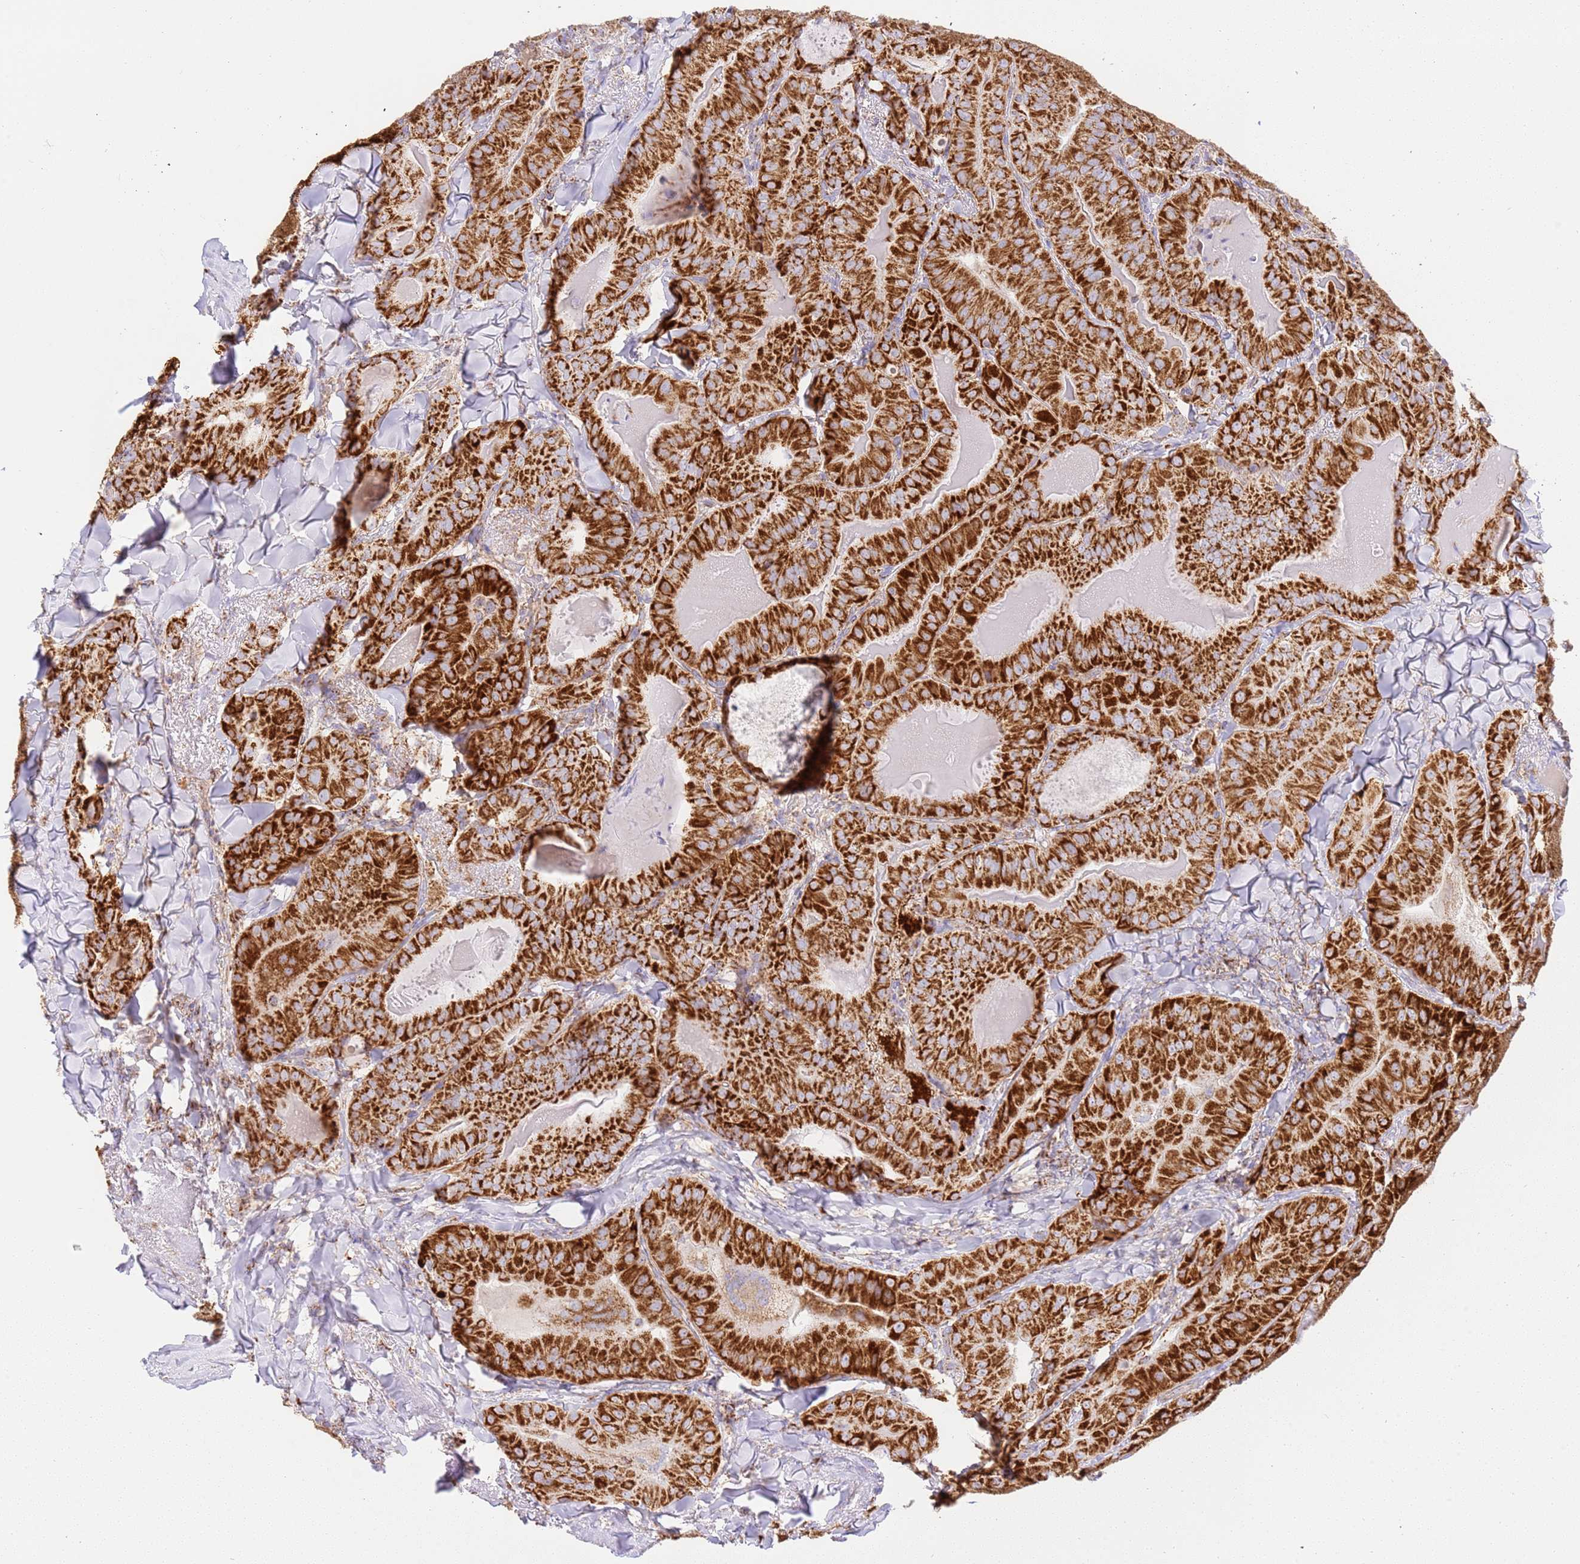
{"staining": {"intensity": "strong", "quantity": ">75%", "location": "cytoplasmic/membranous"}, "tissue": "thyroid cancer", "cell_type": "Tumor cells", "image_type": "cancer", "snomed": [{"axis": "morphology", "description": "Papillary adenocarcinoma, NOS"}, {"axis": "topography", "description": "Thyroid gland"}], "caption": "A photomicrograph of thyroid papillary adenocarcinoma stained for a protein reveals strong cytoplasmic/membranous brown staining in tumor cells.", "gene": "ZBTB39", "patient": {"sex": "female", "age": 68}}